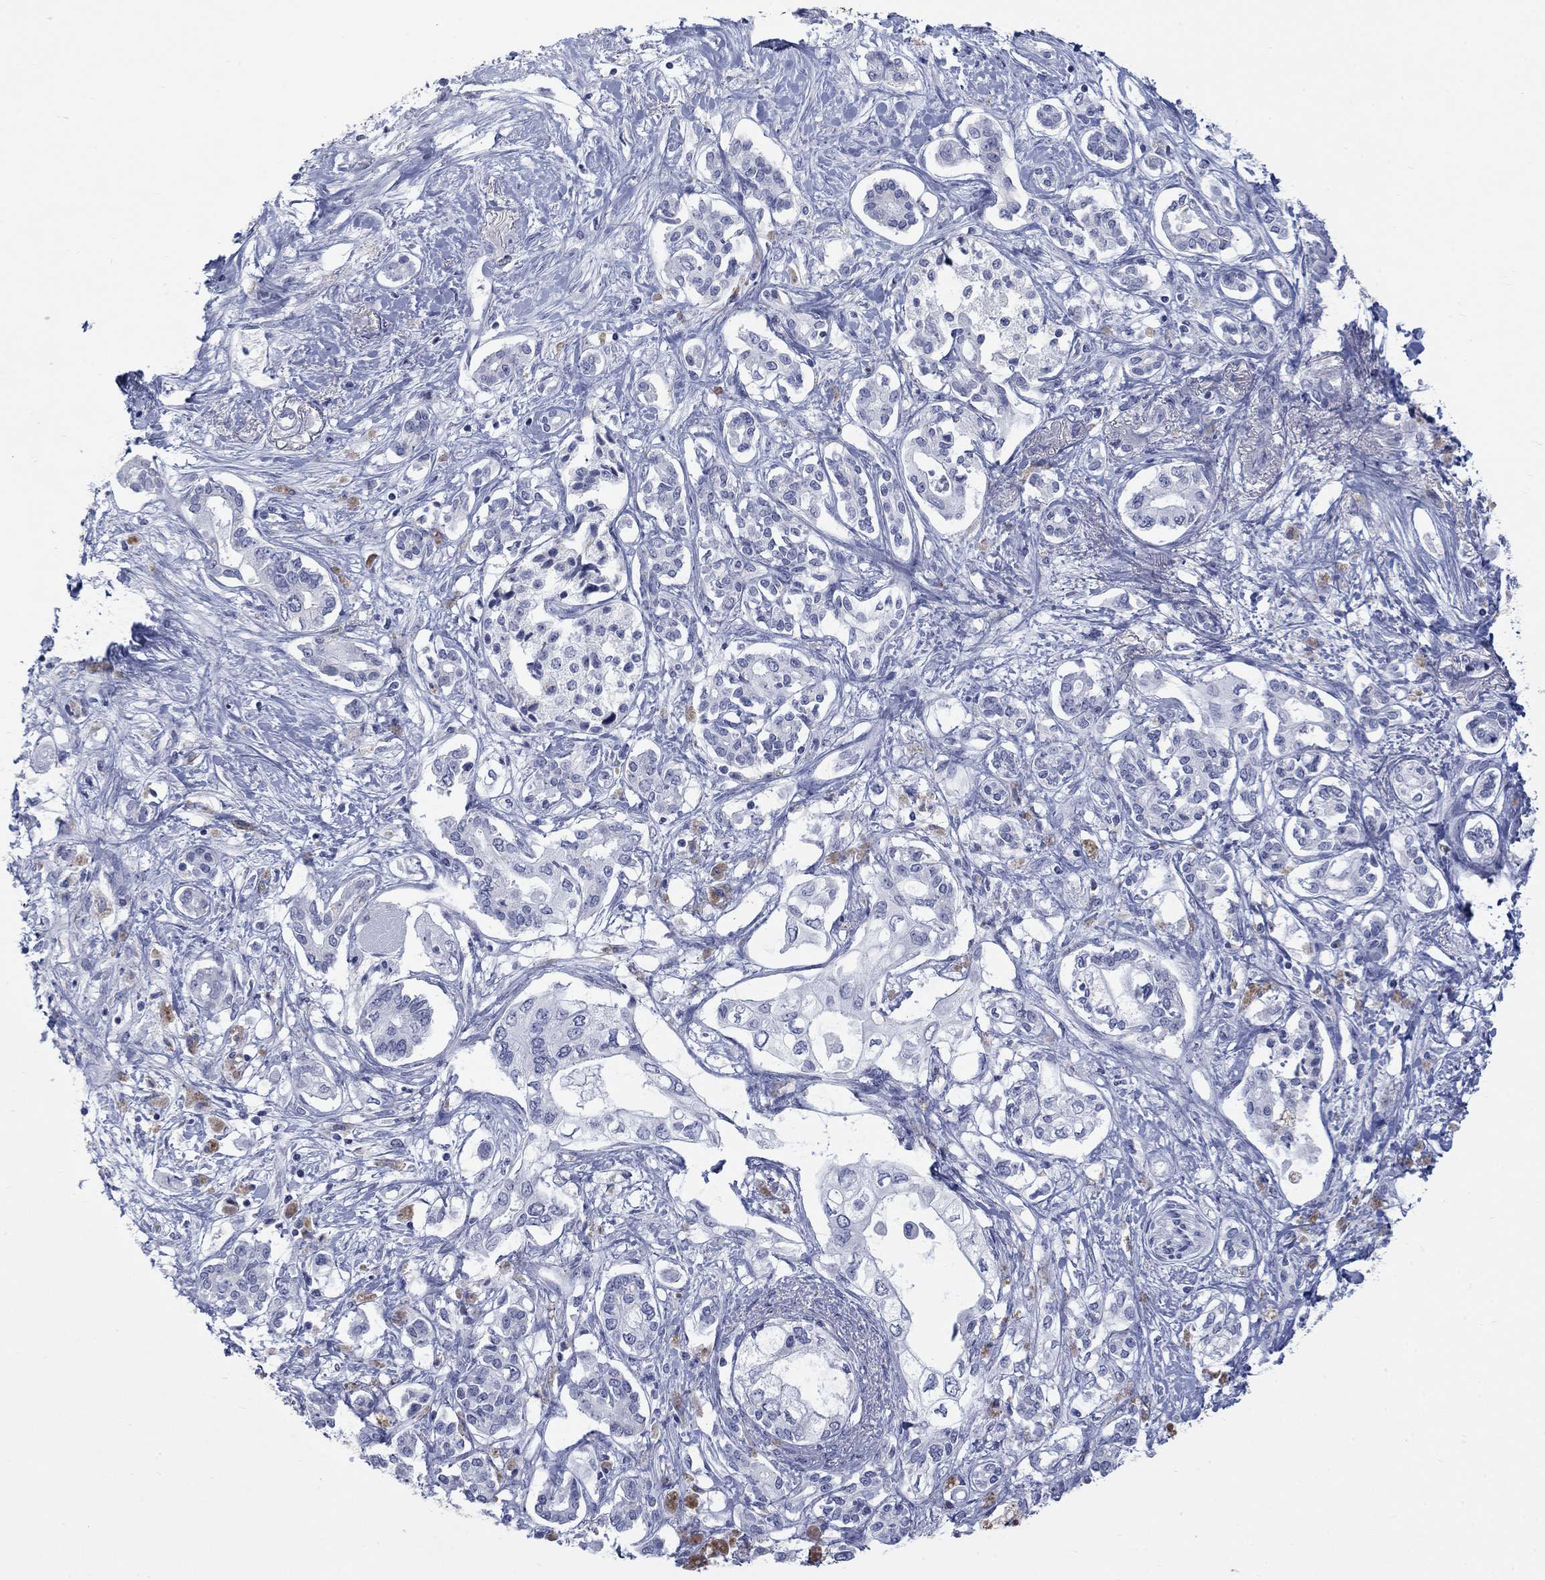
{"staining": {"intensity": "negative", "quantity": "none", "location": "none"}, "tissue": "pancreatic cancer", "cell_type": "Tumor cells", "image_type": "cancer", "snomed": [{"axis": "morphology", "description": "Adenocarcinoma, NOS"}, {"axis": "topography", "description": "Pancreas"}], "caption": "High magnification brightfield microscopy of pancreatic cancer (adenocarcinoma) stained with DAB (3,3'-diaminobenzidine) (brown) and counterstained with hematoxylin (blue): tumor cells show no significant expression. (DAB immunohistochemistry (IHC) visualized using brightfield microscopy, high magnification).", "gene": "RFTN2", "patient": {"sex": "female", "age": 63}}